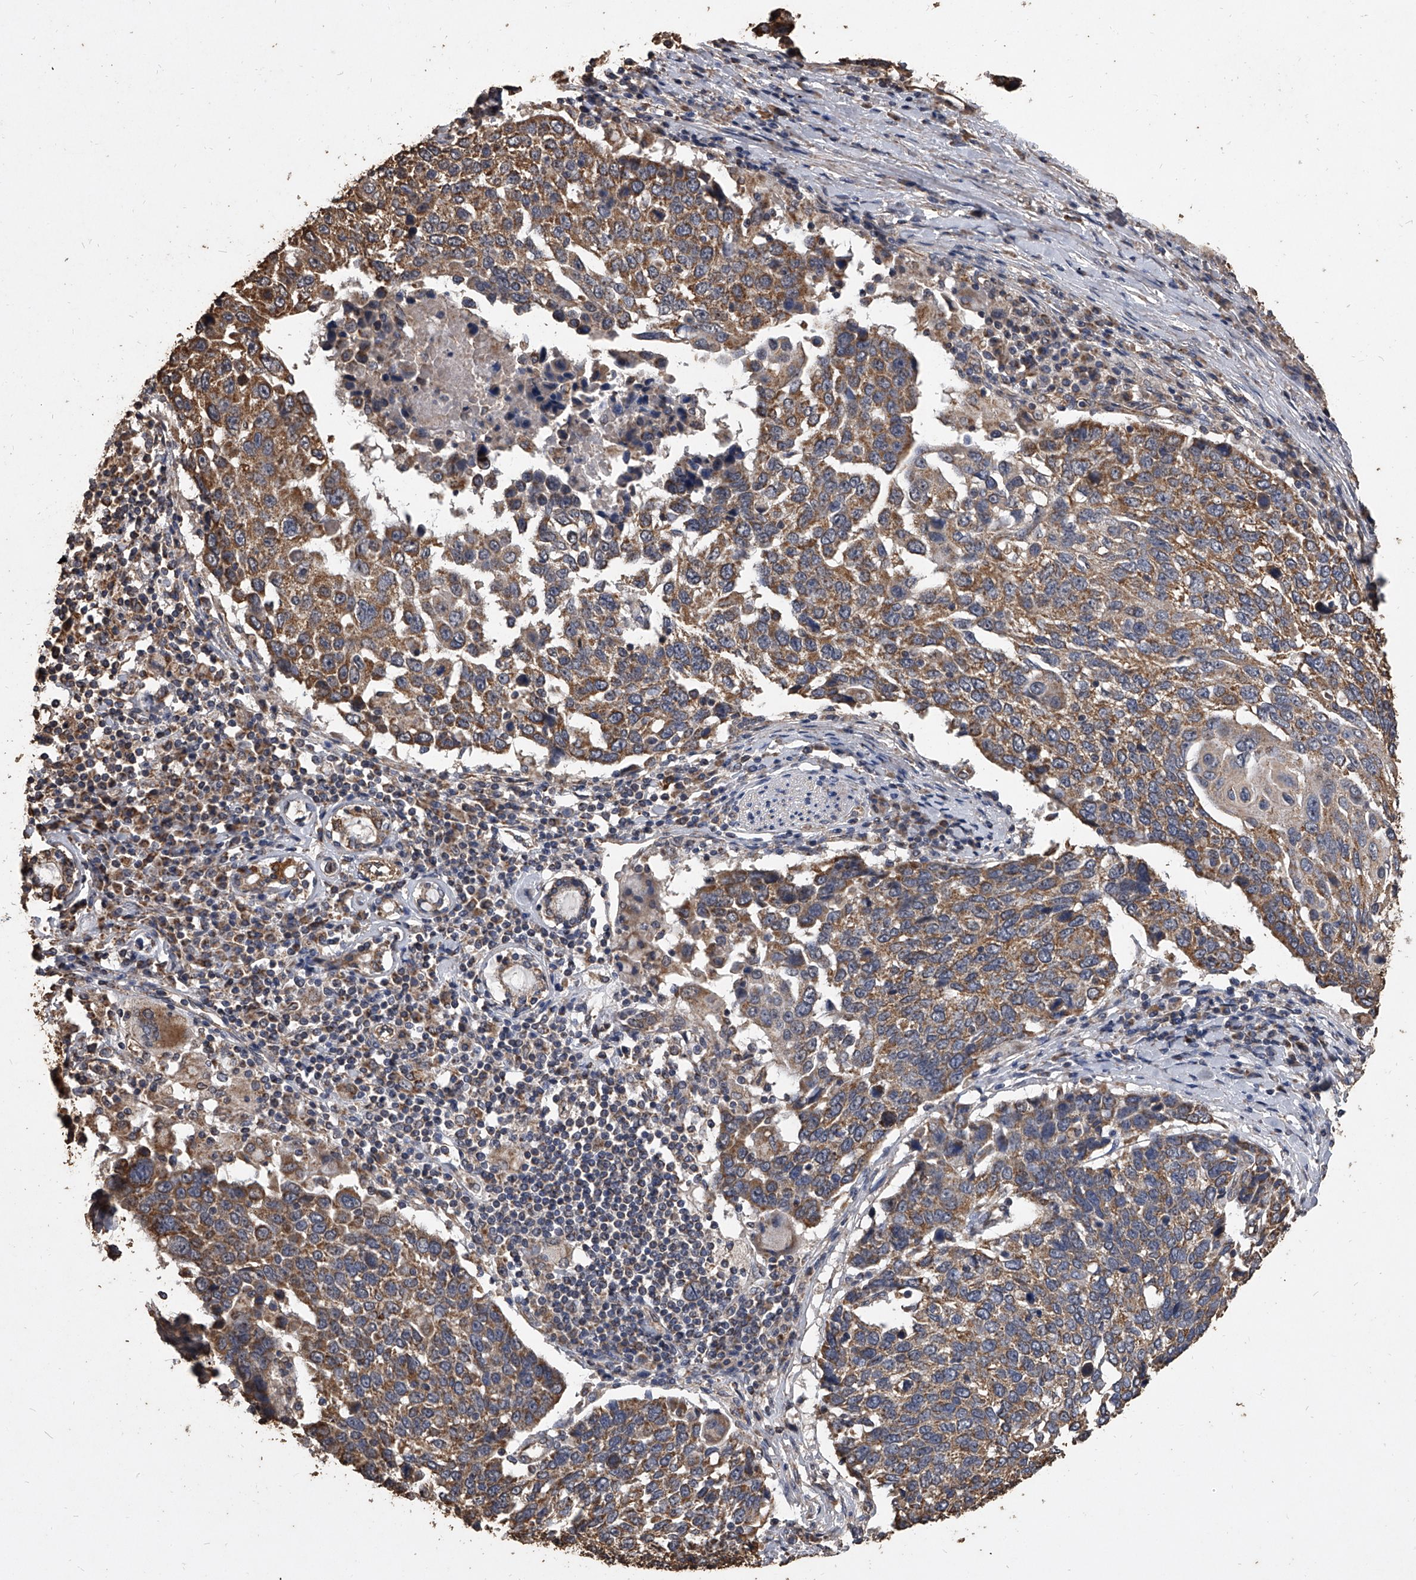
{"staining": {"intensity": "moderate", "quantity": ">75%", "location": "cytoplasmic/membranous"}, "tissue": "lung cancer", "cell_type": "Tumor cells", "image_type": "cancer", "snomed": [{"axis": "morphology", "description": "Squamous cell carcinoma, NOS"}, {"axis": "topography", "description": "Lung"}], "caption": "Protein analysis of lung squamous cell carcinoma tissue demonstrates moderate cytoplasmic/membranous positivity in about >75% of tumor cells. The protein is stained brown, and the nuclei are stained in blue (DAB IHC with brightfield microscopy, high magnification).", "gene": "MRPL28", "patient": {"sex": "male", "age": 66}}